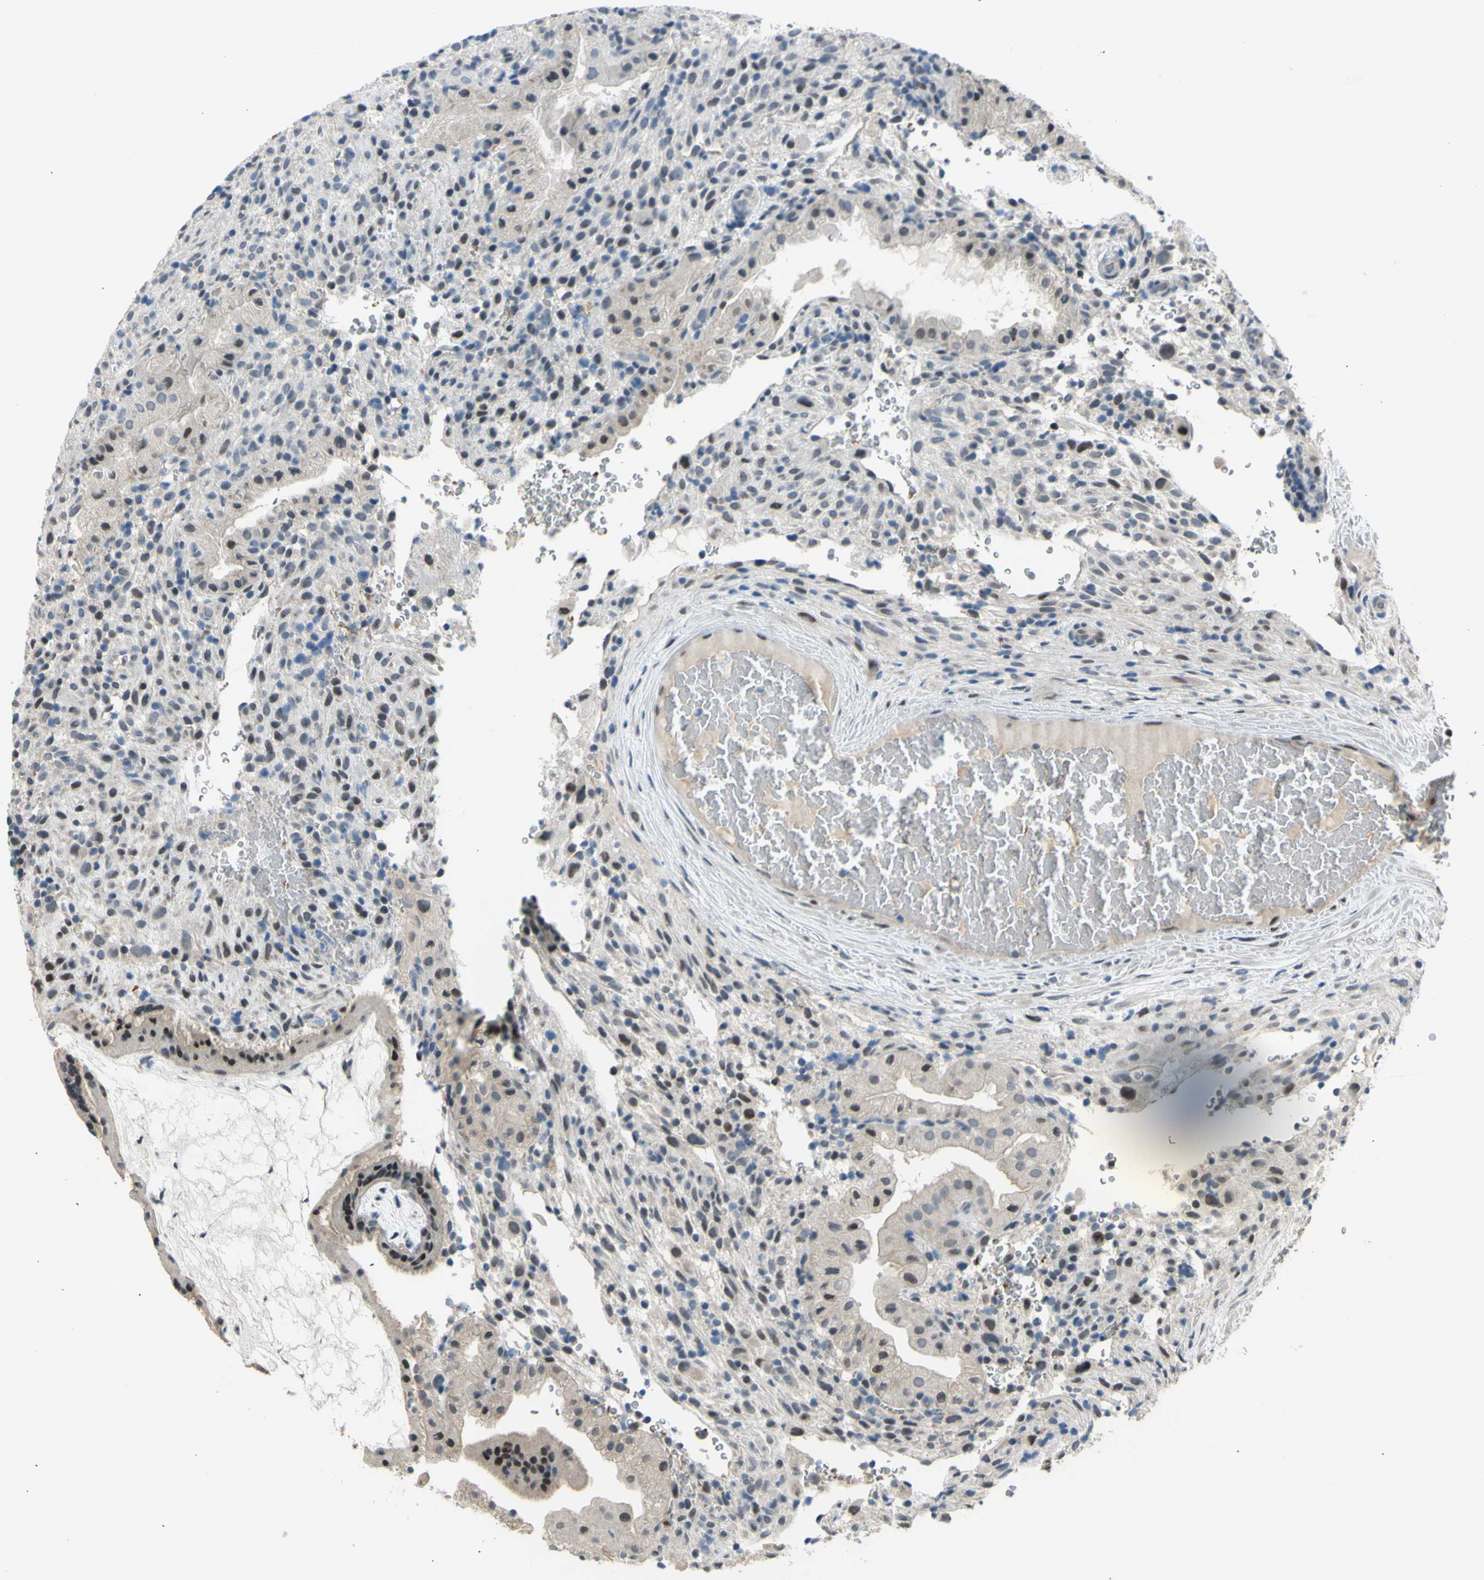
{"staining": {"intensity": "weak", "quantity": "25%-75%", "location": "nuclear"}, "tissue": "placenta", "cell_type": "Decidual cells", "image_type": "normal", "snomed": [{"axis": "morphology", "description": "Normal tissue, NOS"}, {"axis": "topography", "description": "Placenta"}], "caption": "IHC of normal placenta shows low levels of weak nuclear expression in approximately 25%-75% of decidual cells. The staining is performed using DAB brown chromogen to label protein expression. The nuclei are counter-stained blue using hematoxylin.", "gene": "ZNF184", "patient": {"sex": "female", "age": 19}}